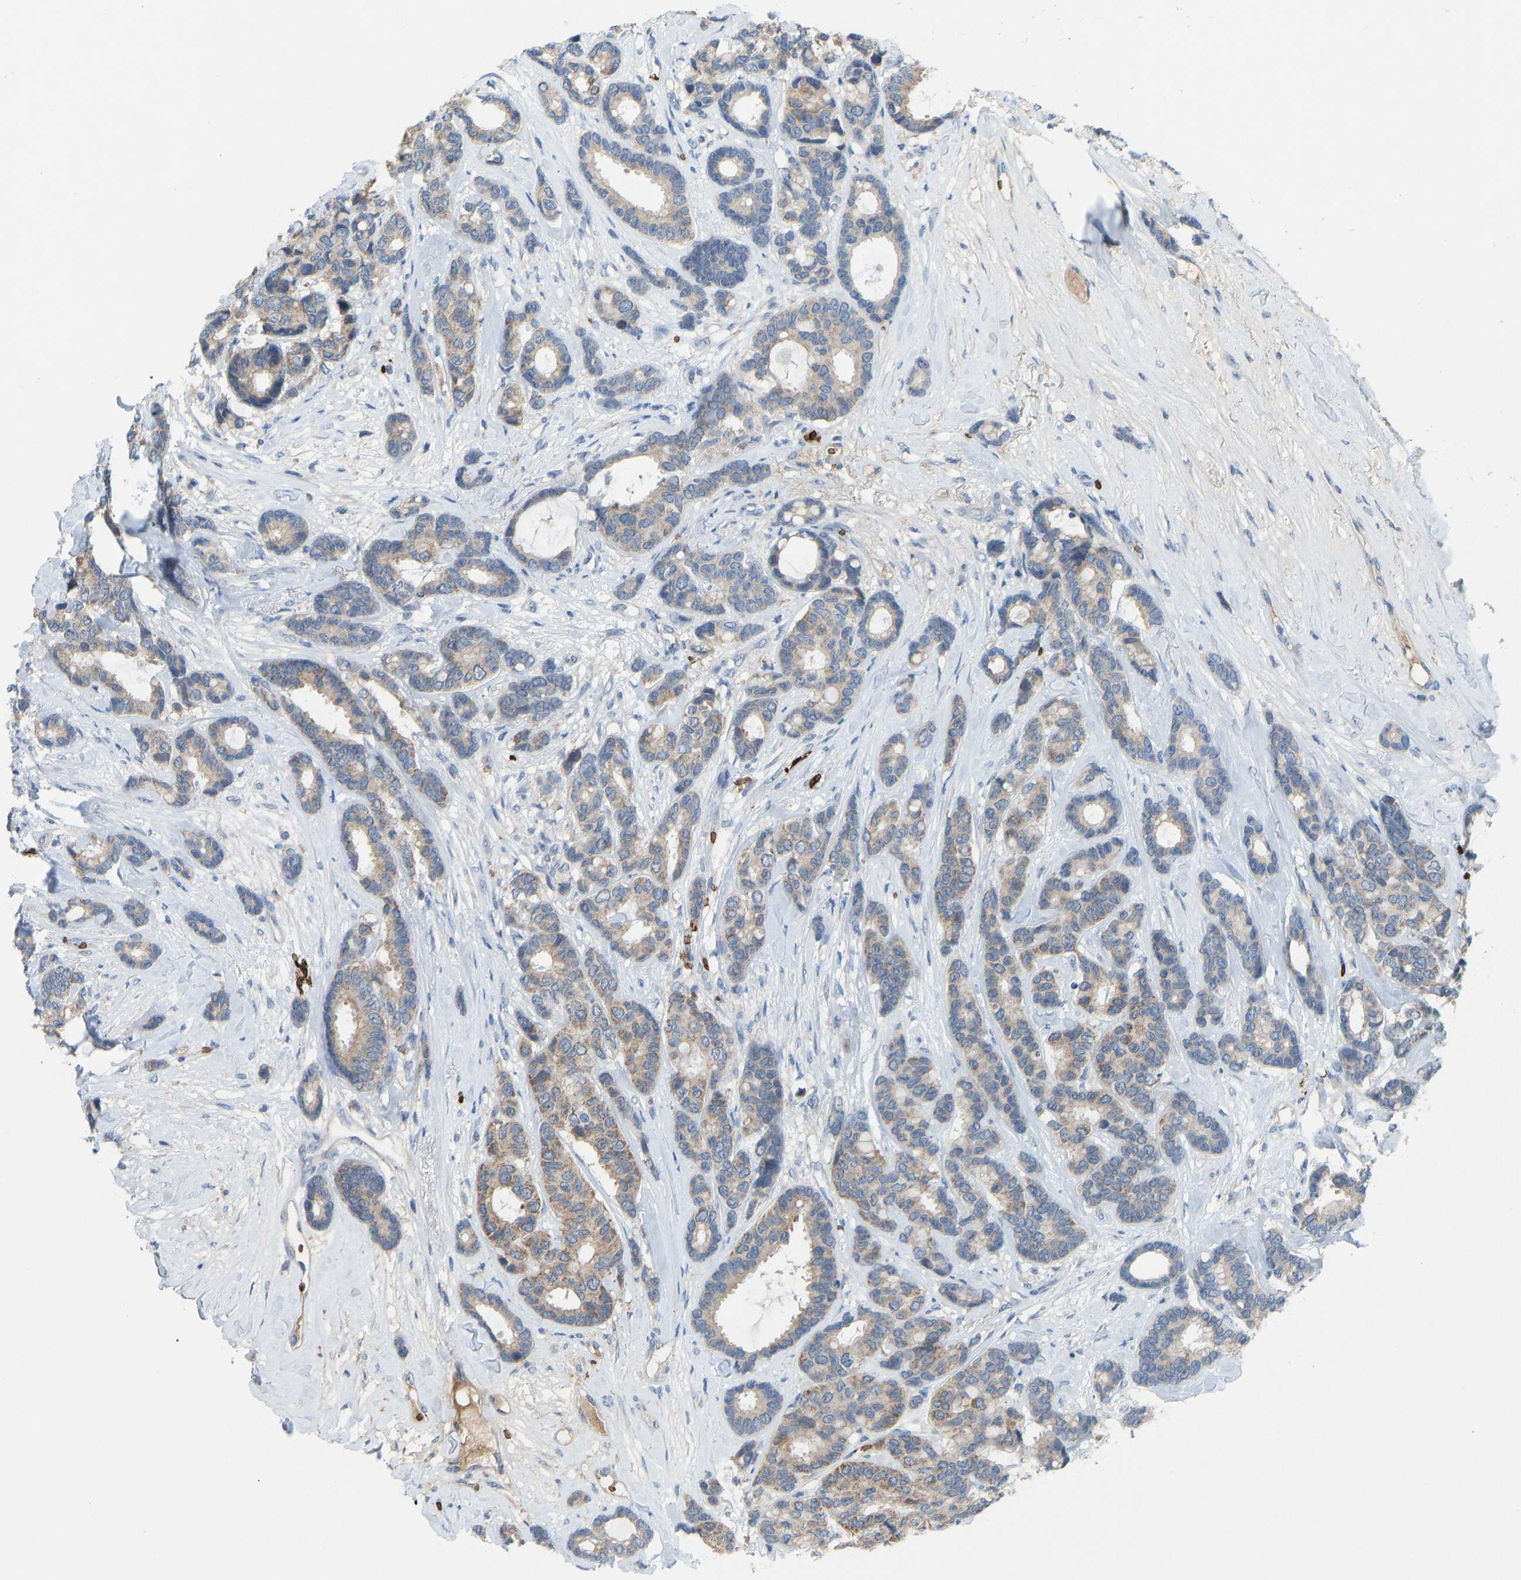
{"staining": {"intensity": "moderate", "quantity": "25%-75%", "location": "cytoplasmic/membranous"}, "tissue": "breast cancer", "cell_type": "Tumor cells", "image_type": "cancer", "snomed": [{"axis": "morphology", "description": "Duct carcinoma"}, {"axis": "topography", "description": "Breast"}], "caption": "Immunohistochemistry (IHC) micrograph of breast cancer stained for a protein (brown), which shows medium levels of moderate cytoplasmic/membranous staining in about 25%-75% of tumor cells.", "gene": "PIGS", "patient": {"sex": "female", "age": 87}}